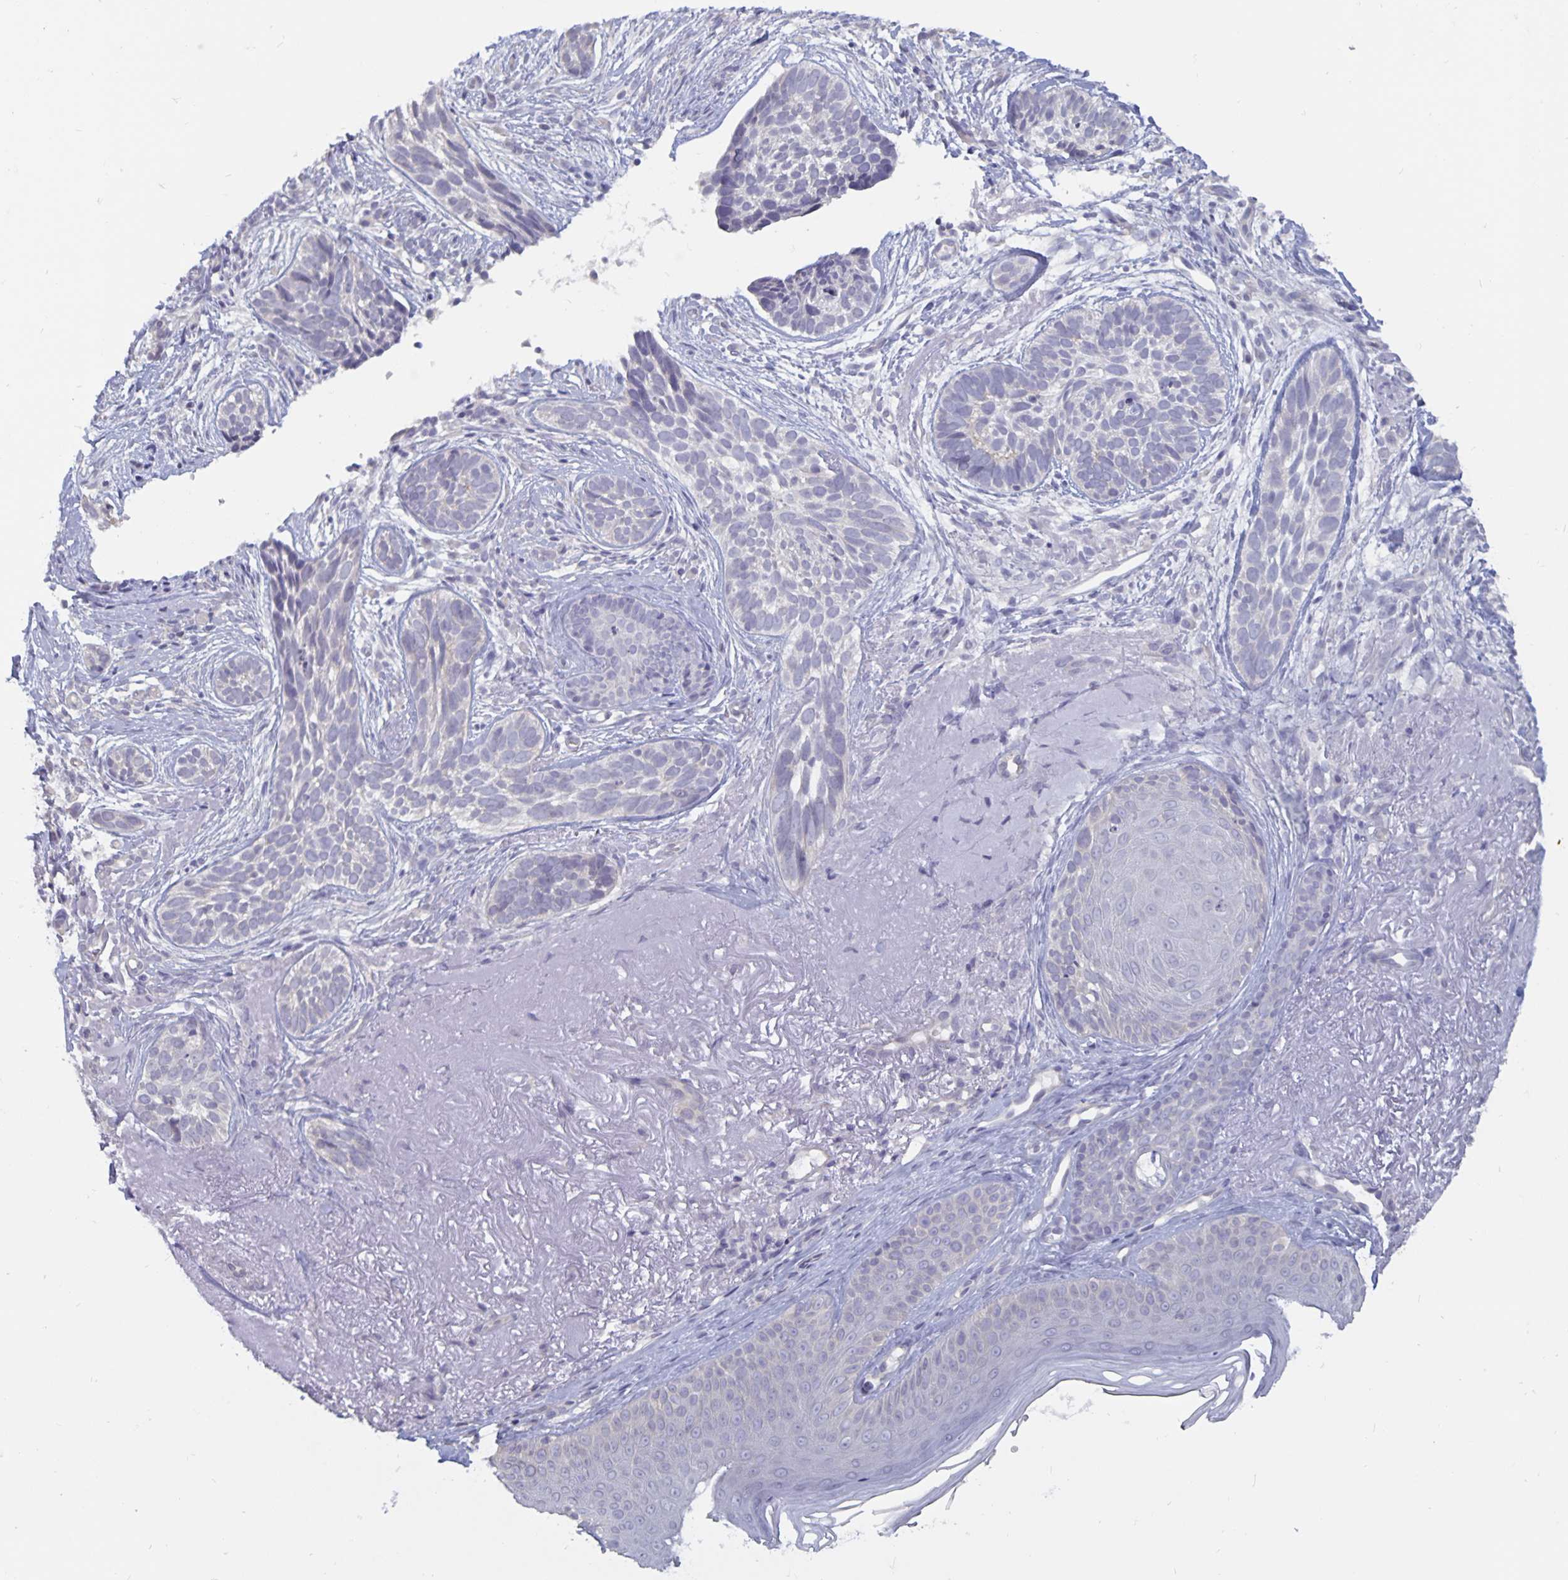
{"staining": {"intensity": "negative", "quantity": "none", "location": "none"}, "tissue": "skin cancer", "cell_type": "Tumor cells", "image_type": "cancer", "snomed": [{"axis": "morphology", "description": "Basal cell carcinoma"}, {"axis": "morphology", "description": "BCC, high aggressive"}, {"axis": "topography", "description": "Skin"}], "caption": "Photomicrograph shows no significant protein positivity in tumor cells of basal cell carcinoma (skin).", "gene": "PLCB3", "patient": {"sex": "female", "age": 86}}